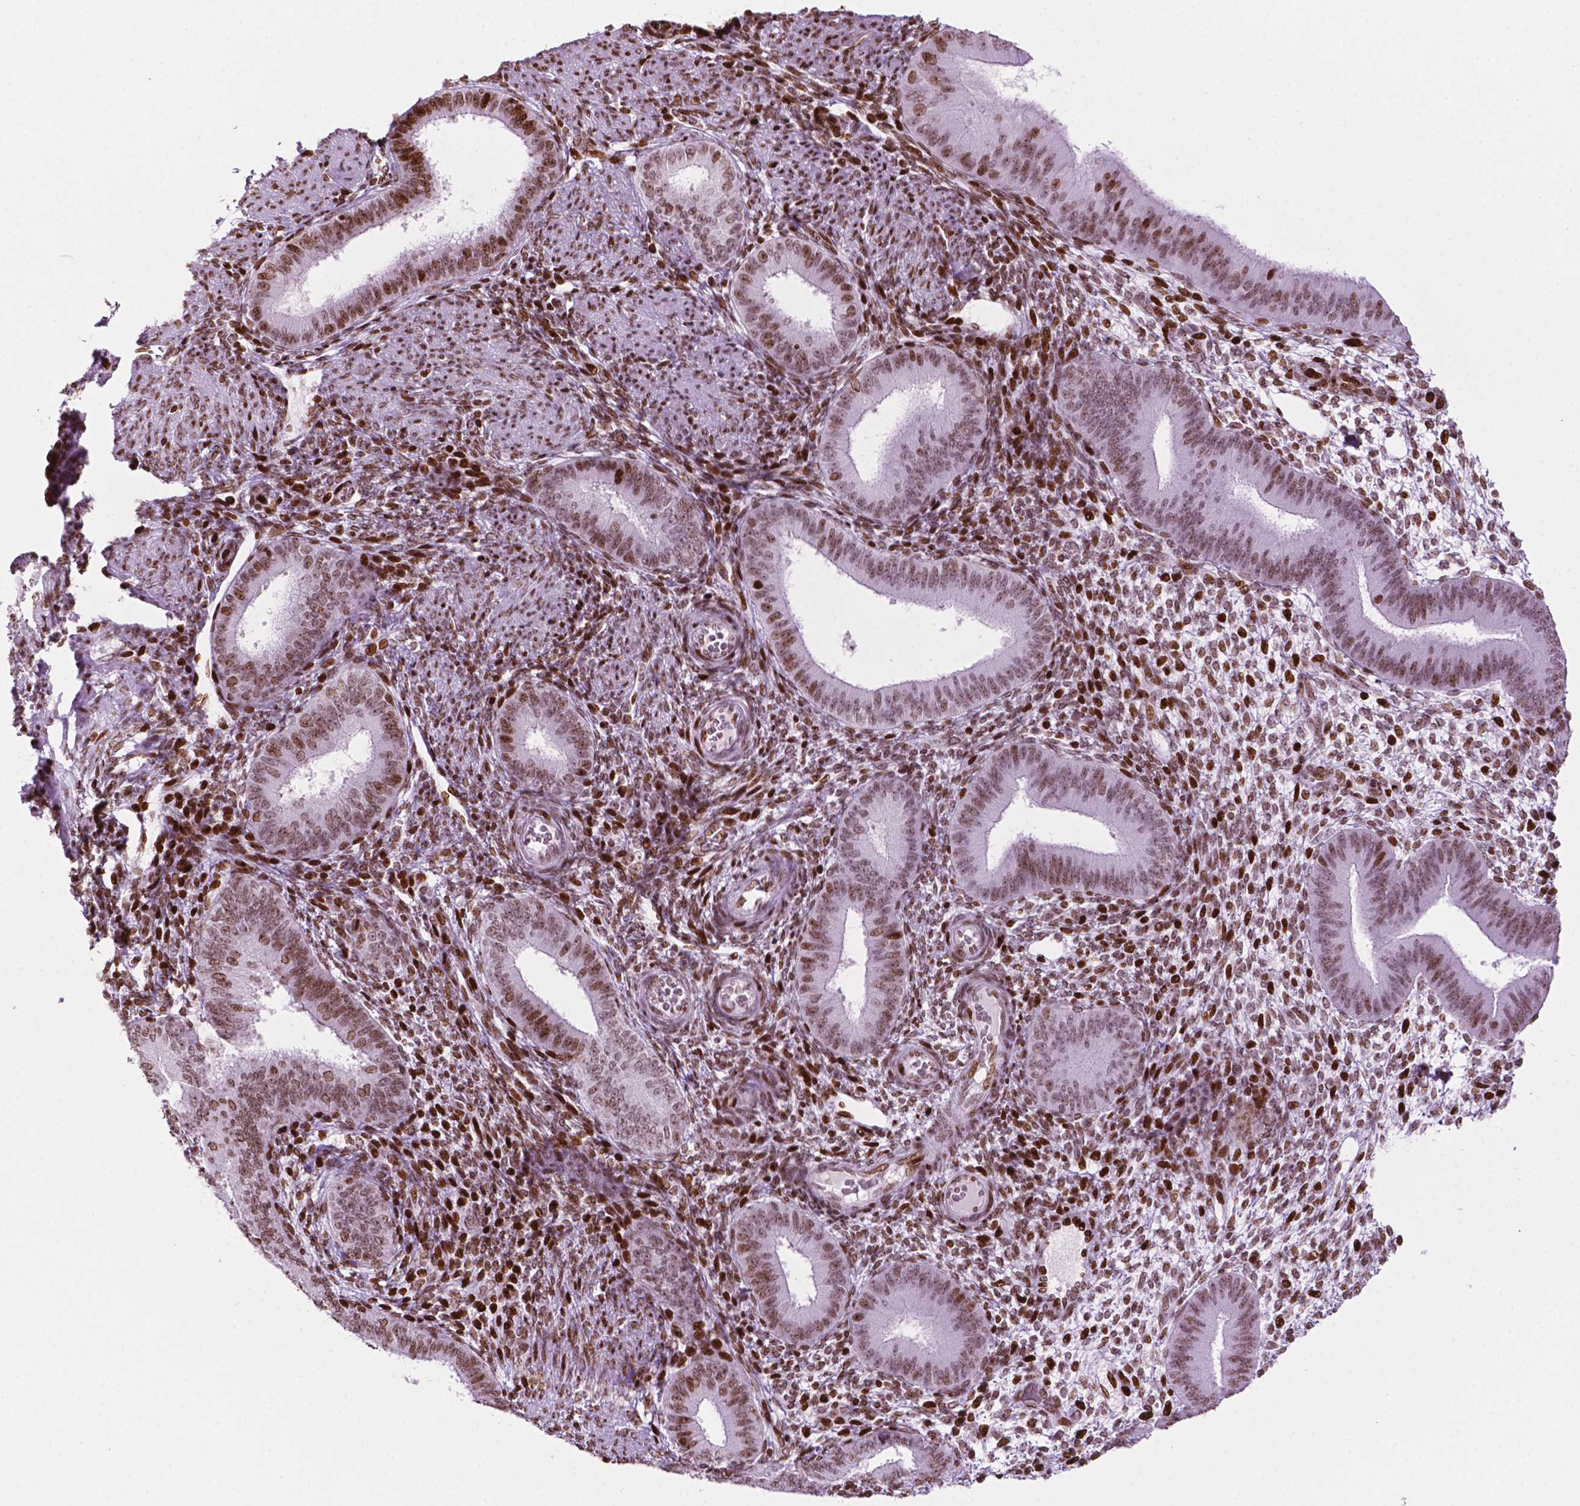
{"staining": {"intensity": "moderate", "quantity": ">75%", "location": "nuclear"}, "tissue": "endometrium", "cell_type": "Cells in endometrial stroma", "image_type": "normal", "snomed": [{"axis": "morphology", "description": "Normal tissue, NOS"}, {"axis": "topography", "description": "Endometrium"}], "caption": "Approximately >75% of cells in endometrial stroma in unremarkable human endometrium exhibit moderate nuclear protein staining as visualized by brown immunohistochemical staining.", "gene": "TMEM250", "patient": {"sex": "female", "age": 39}}